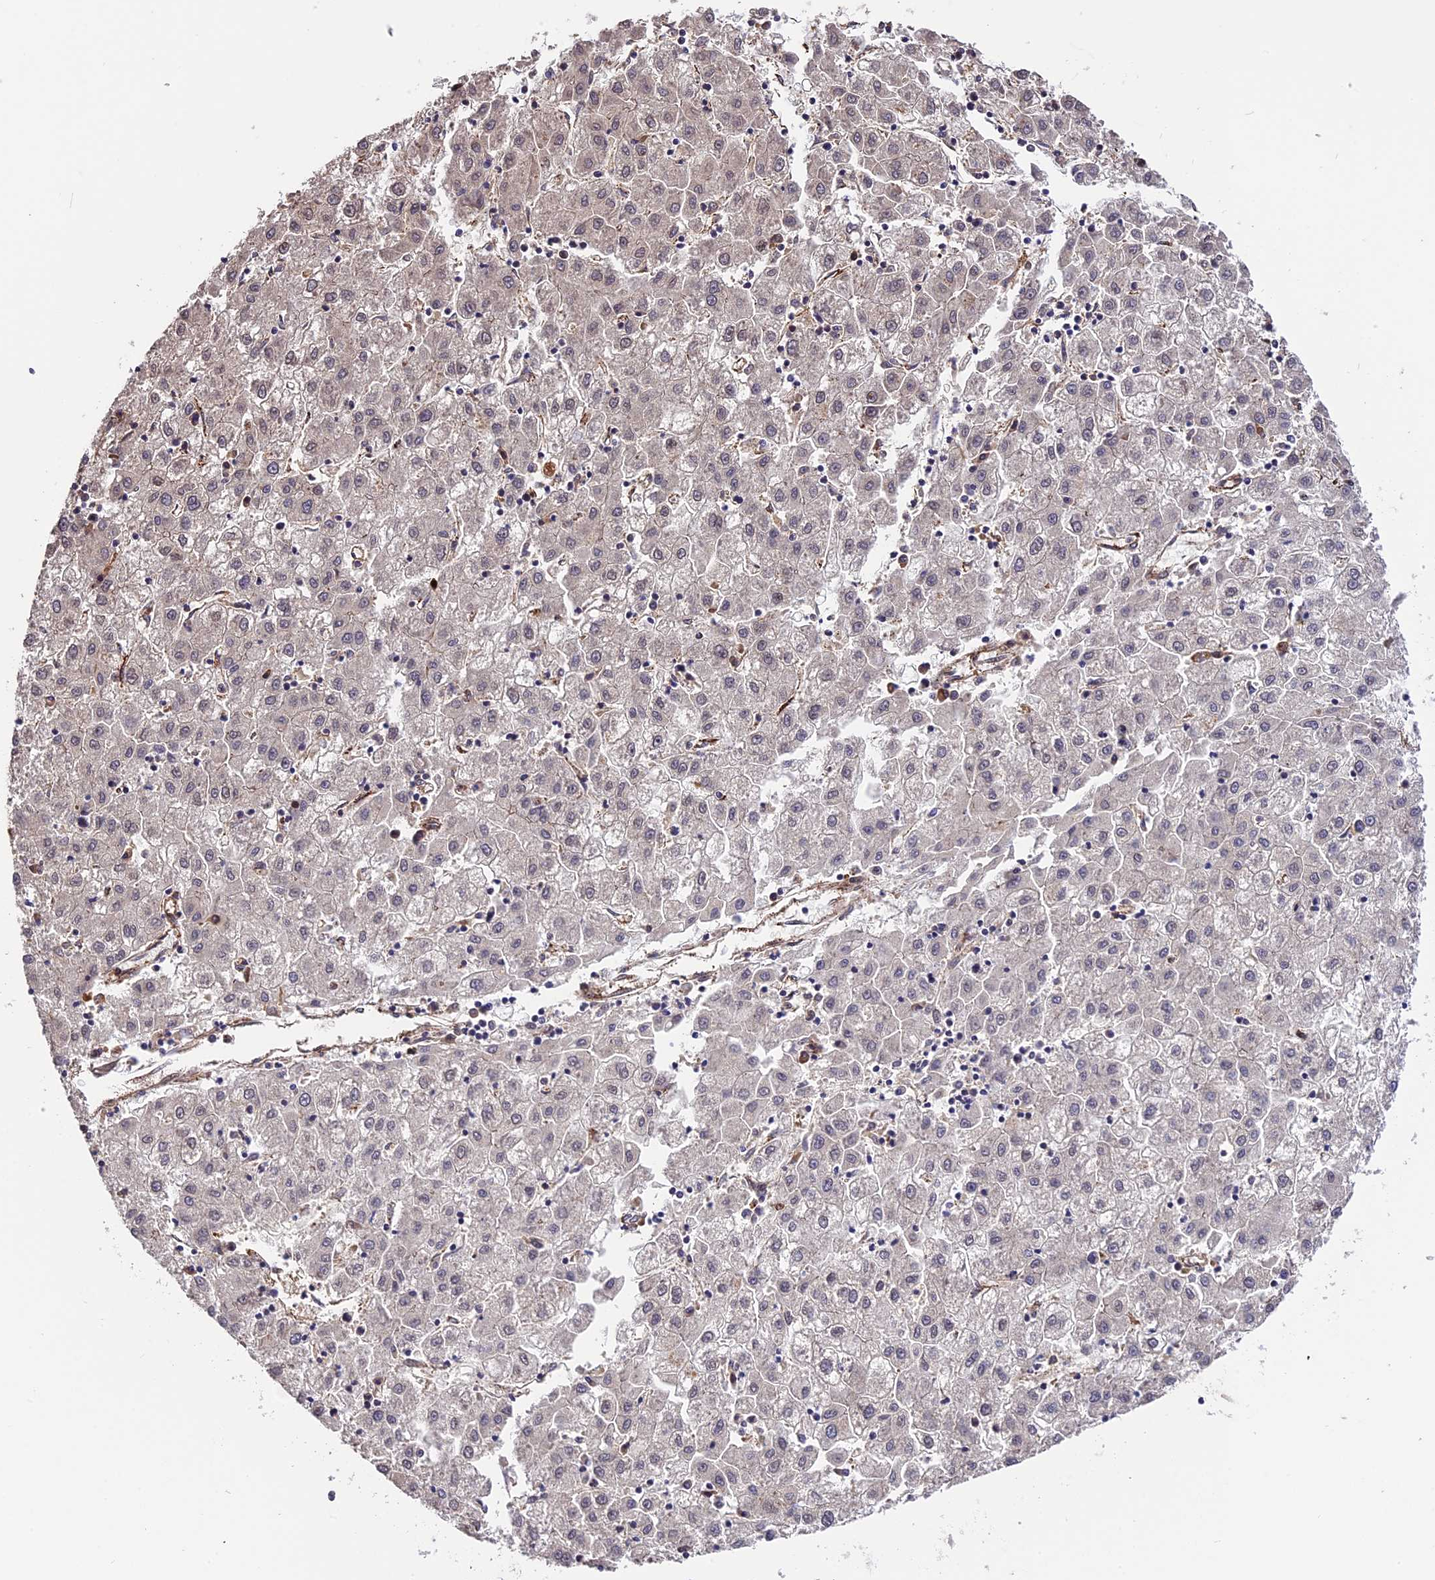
{"staining": {"intensity": "negative", "quantity": "none", "location": "none"}, "tissue": "liver cancer", "cell_type": "Tumor cells", "image_type": "cancer", "snomed": [{"axis": "morphology", "description": "Carcinoma, Hepatocellular, NOS"}, {"axis": "topography", "description": "Liver"}], "caption": "DAB (3,3'-diaminobenzidine) immunohistochemical staining of liver hepatocellular carcinoma displays no significant staining in tumor cells.", "gene": "HERPUD1", "patient": {"sex": "male", "age": 72}}